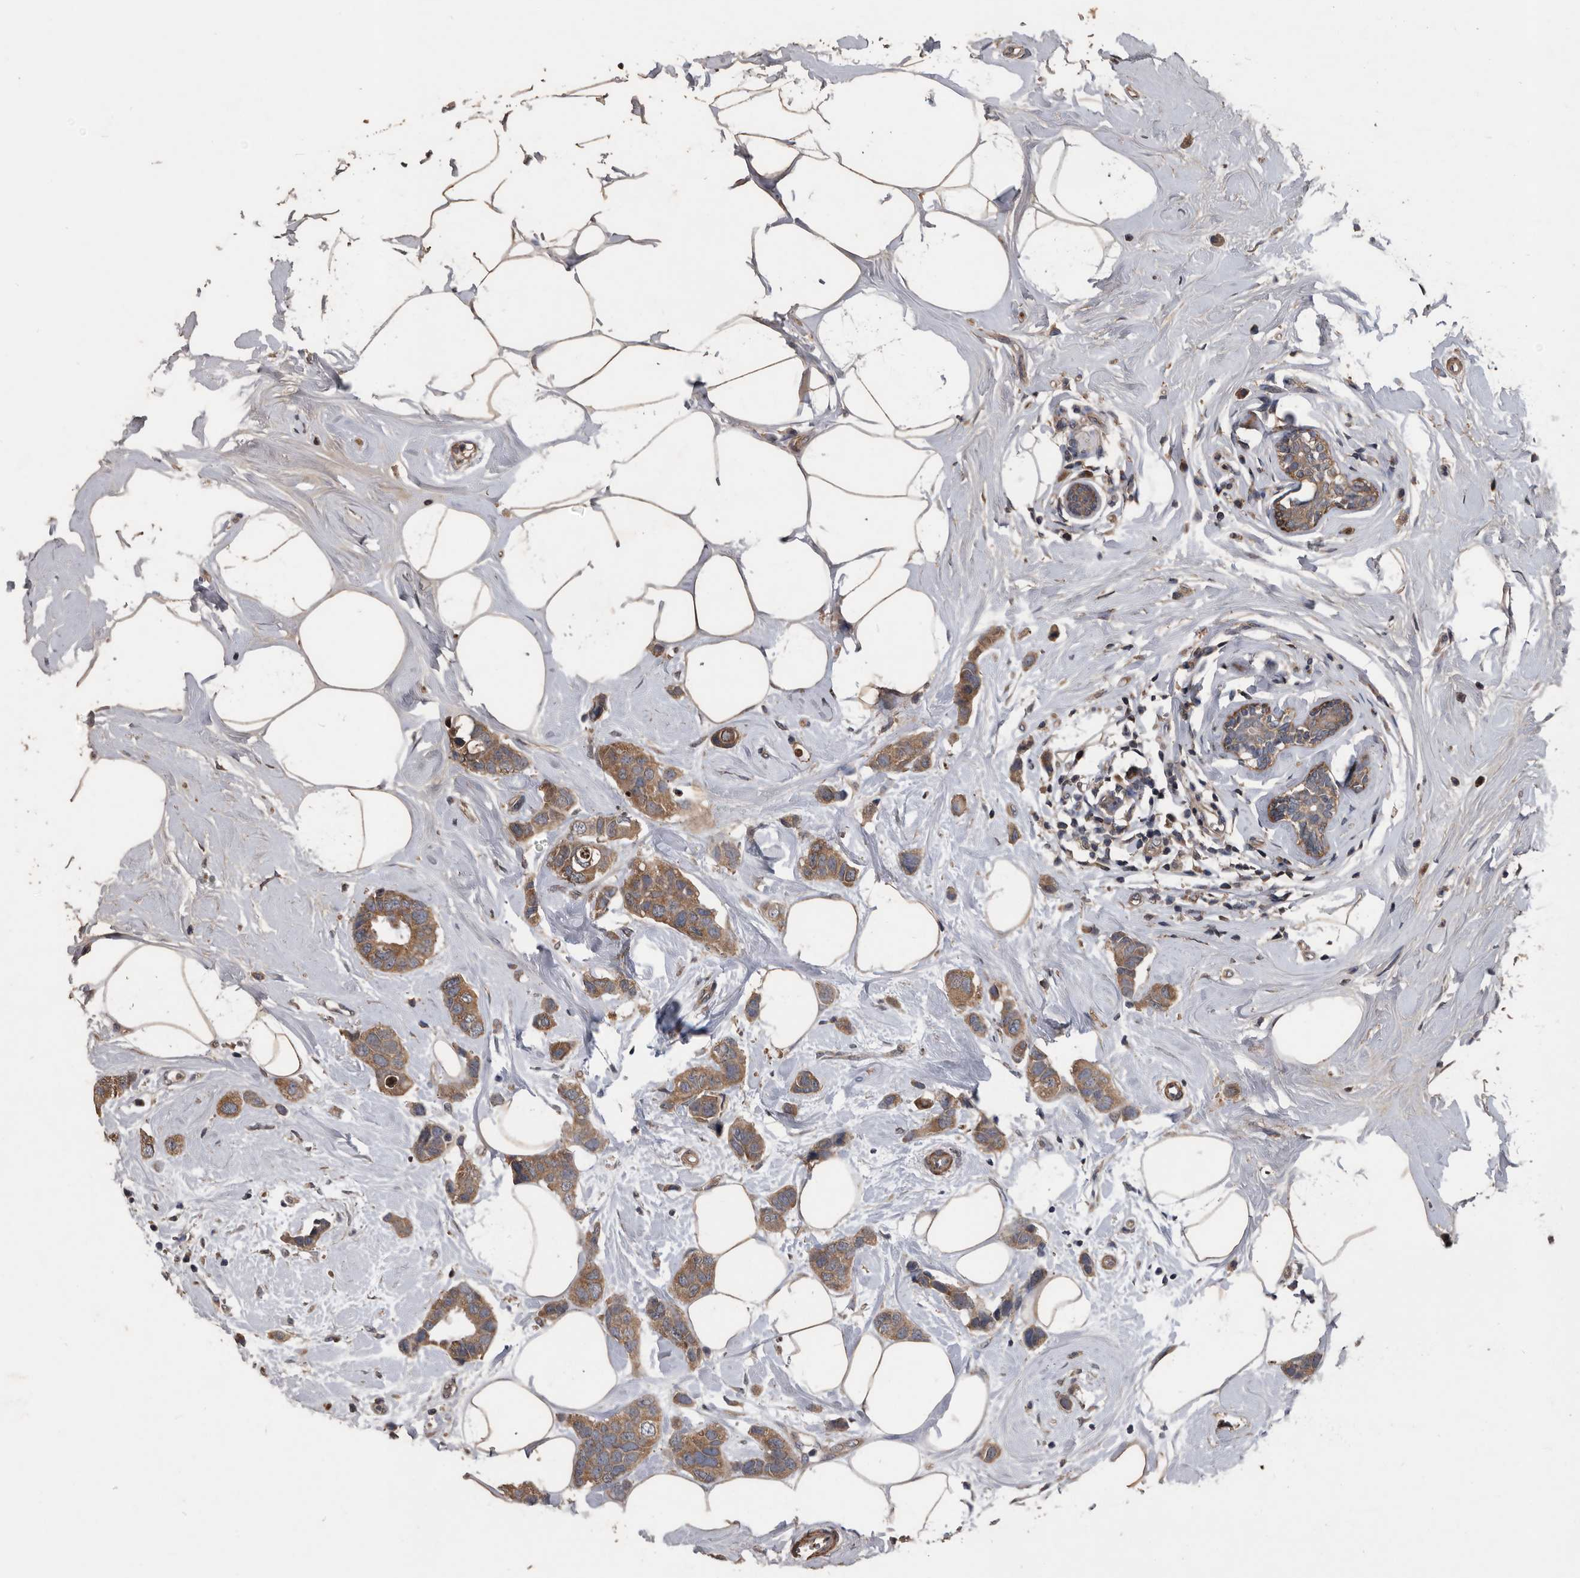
{"staining": {"intensity": "moderate", "quantity": ">75%", "location": "cytoplasmic/membranous"}, "tissue": "breast cancer", "cell_type": "Tumor cells", "image_type": "cancer", "snomed": [{"axis": "morphology", "description": "Normal tissue, NOS"}, {"axis": "morphology", "description": "Duct carcinoma"}, {"axis": "topography", "description": "Breast"}], "caption": "IHC (DAB (3,3'-diaminobenzidine)) staining of invasive ductal carcinoma (breast) shows moderate cytoplasmic/membranous protein expression in about >75% of tumor cells.", "gene": "NRBP1", "patient": {"sex": "female", "age": 50}}